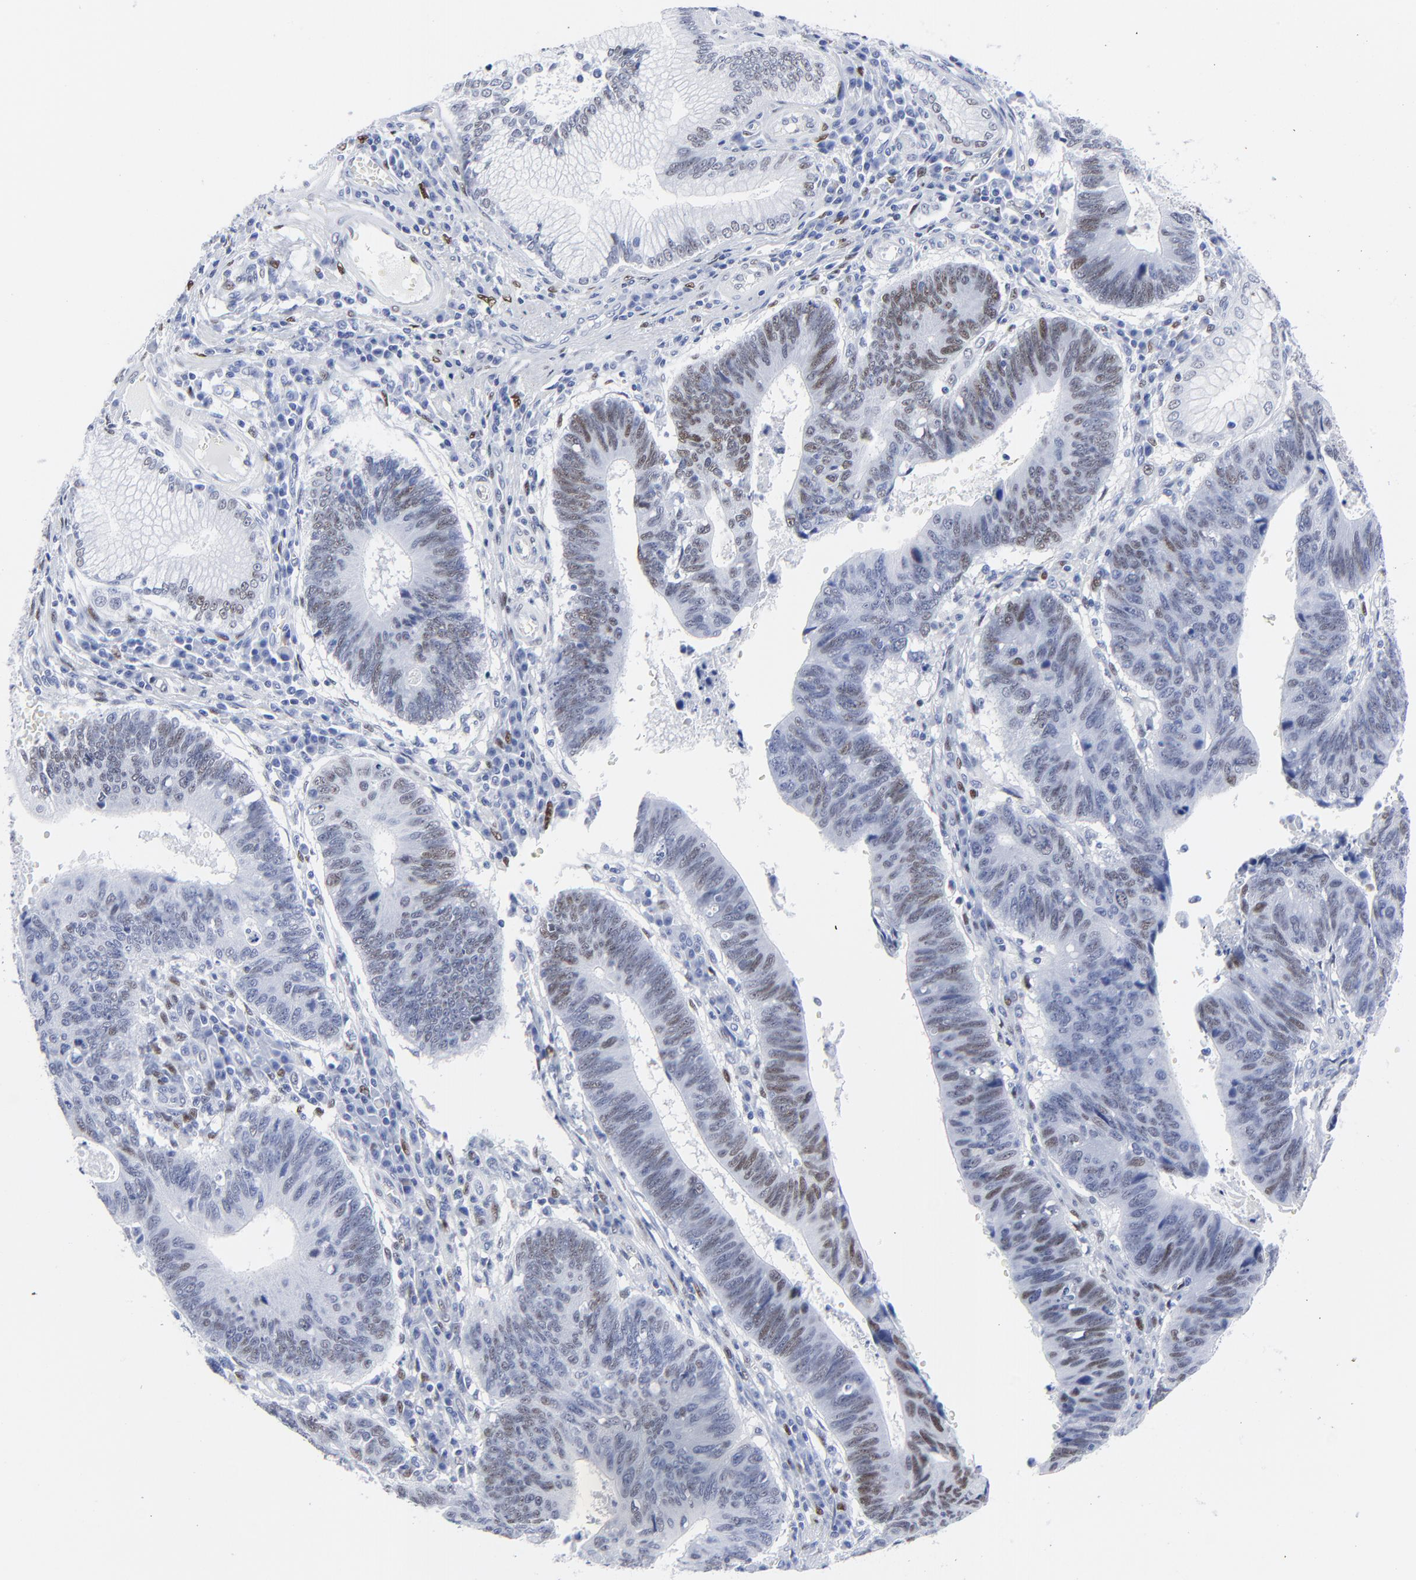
{"staining": {"intensity": "moderate", "quantity": "25%-75%", "location": "nuclear"}, "tissue": "stomach cancer", "cell_type": "Tumor cells", "image_type": "cancer", "snomed": [{"axis": "morphology", "description": "Adenocarcinoma, NOS"}, {"axis": "topography", "description": "Stomach"}], "caption": "Stomach adenocarcinoma tissue displays moderate nuclear staining in approximately 25%-75% of tumor cells, visualized by immunohistochemistry.", "gene": "JUN", "patient": {"sex": "male", "age": 59}}